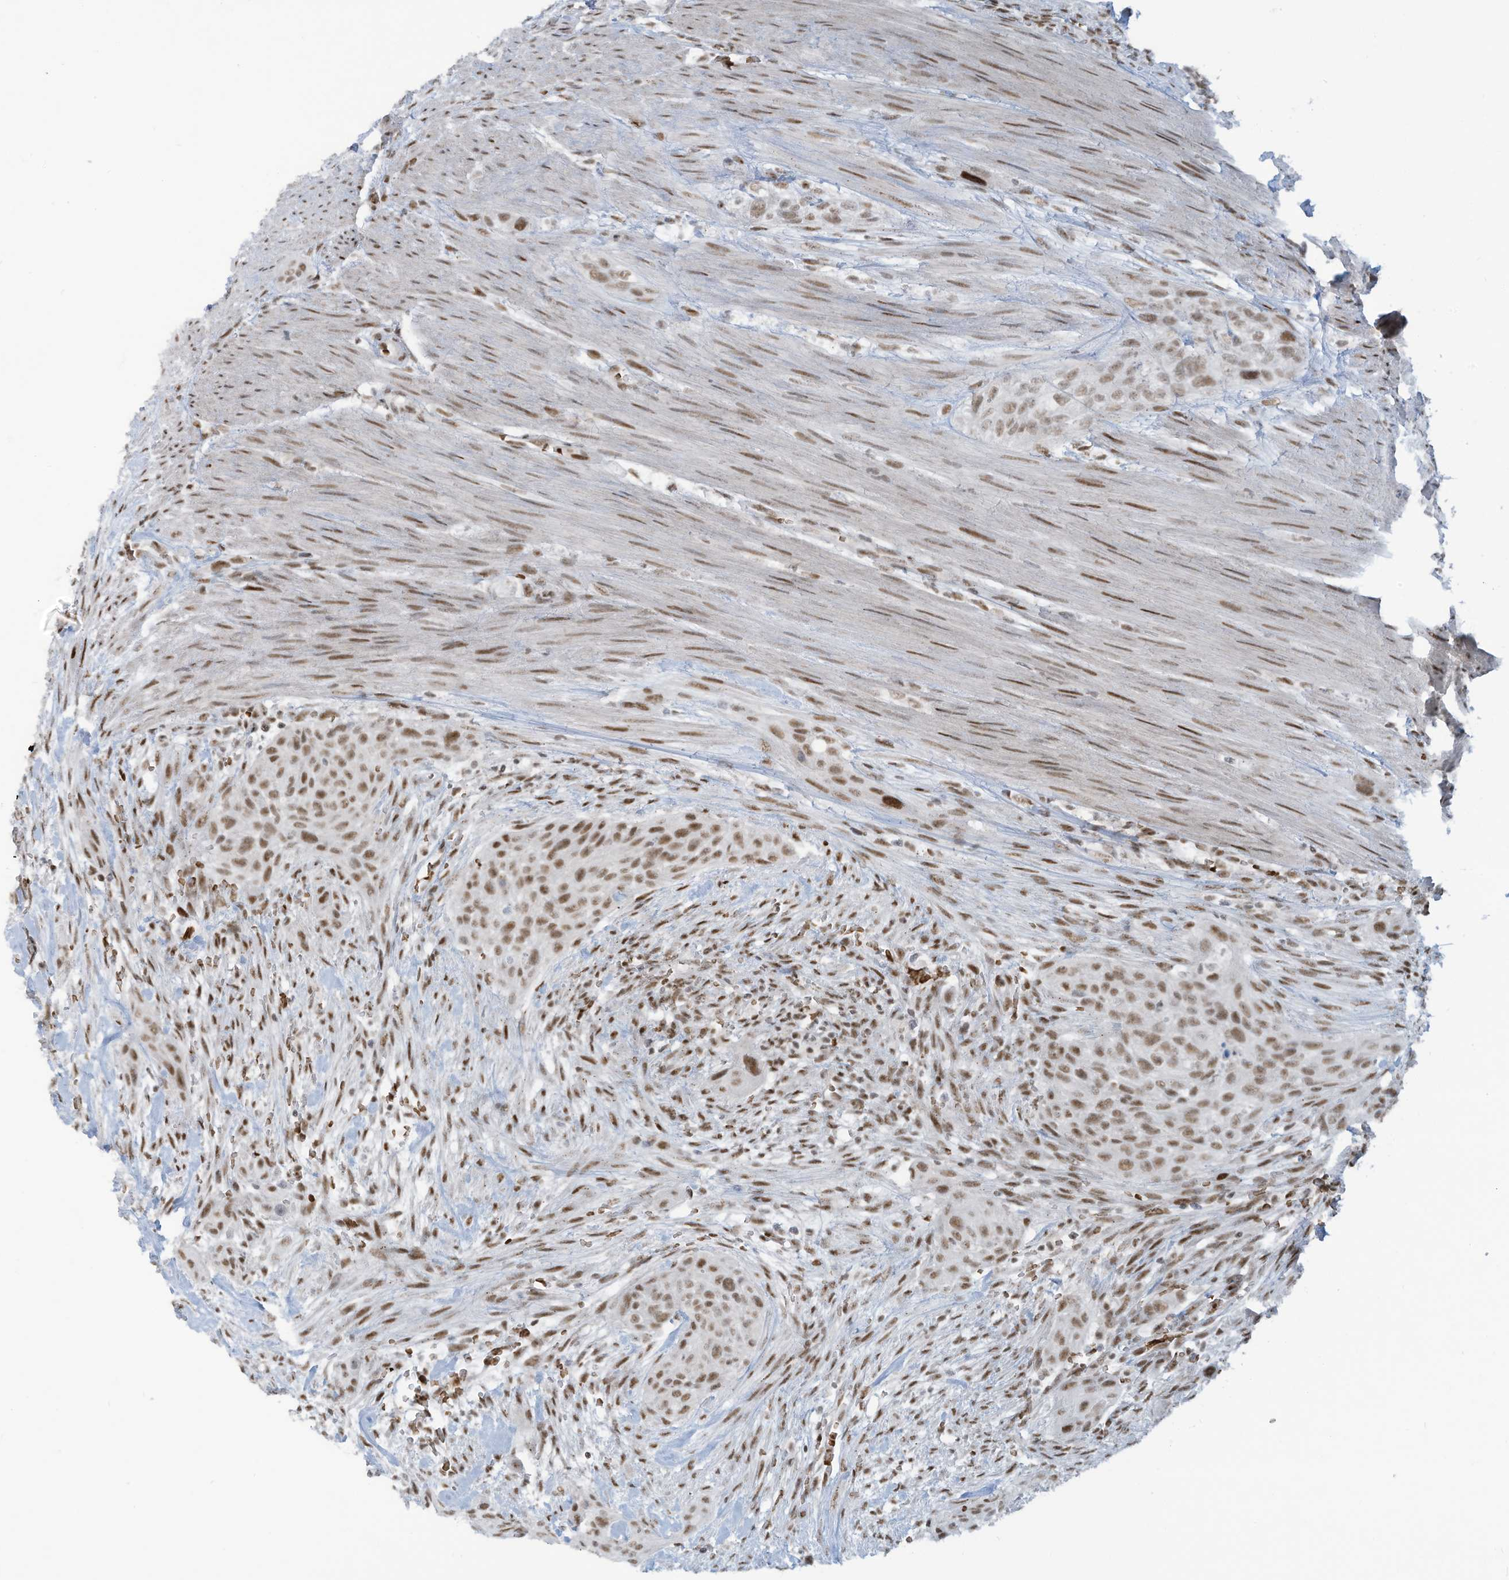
{"staining": {"intensity": "moderate", "quantity": ">75%", "location": "nuclear"}, "tissue": "urothelial cancer", "cell_type": "Tumor cells", "image_type": "cancer", "snomed": [{"axis": "morphology", "description": "Urothelial carcinoma, High grade"}, {"axis": "topography", "description": "Urinary bladder"}], "caption": "Urothelial cancer was stained to show a protein in brown. There is medium levels of moderate nuclear expression in about >75% of tumor cells.", "gene": "ECT2L", "patient": {"sex": "male", "age": 35}}